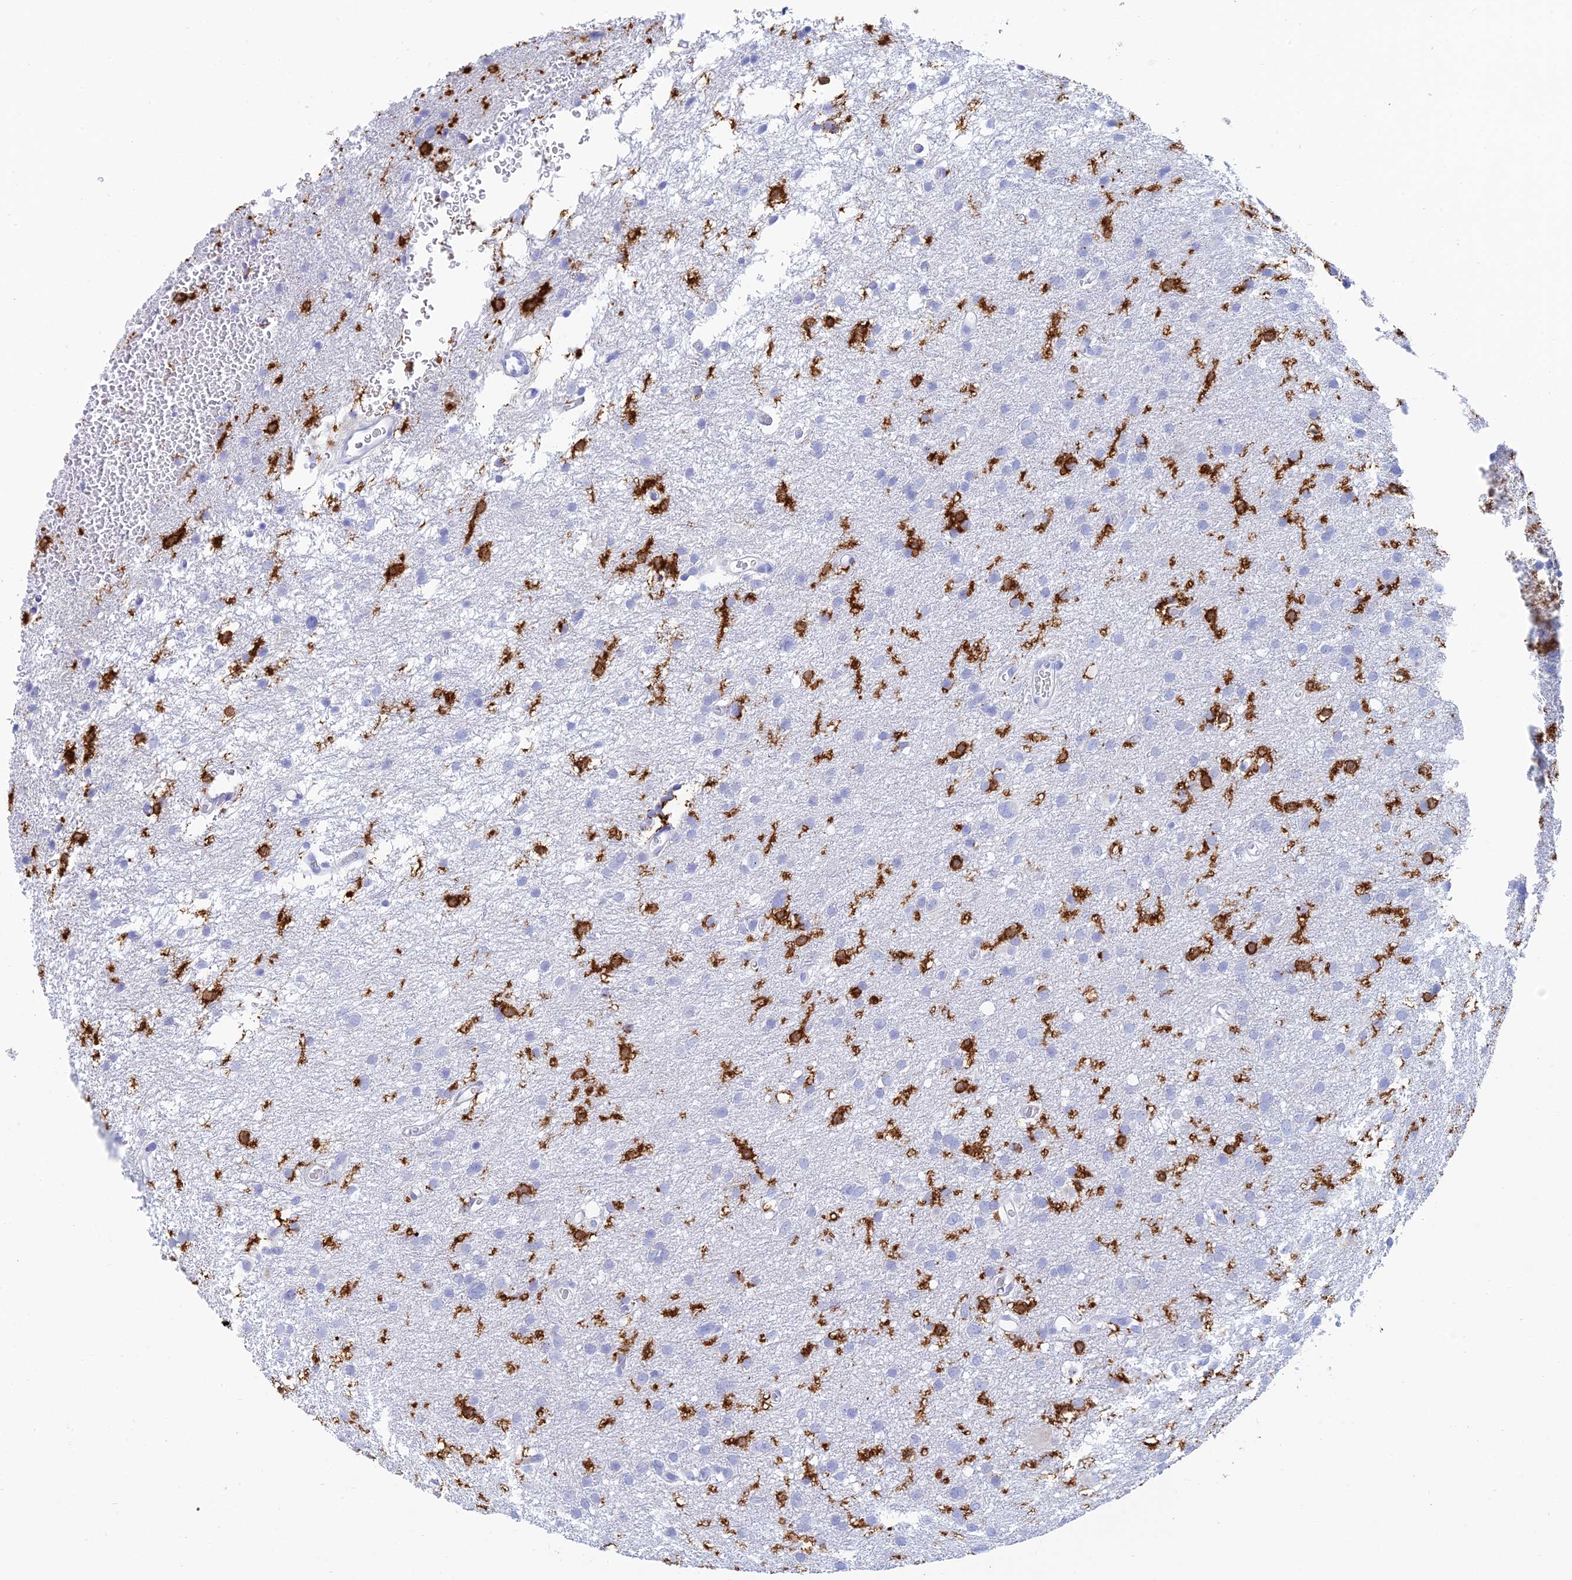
{"staining": {"intensity": "negative", "quantity": "none", "location": "none"}, "tissue": "glioma", "cell_type": "Tumor cells", "image_type": "cancer", "snomed": [{"axis": "morphology", "description": "Glioma, malignant, High grade"}, {"axis": "topography", "description": "Cerebral cortex"}], "caption": "IHC image of neoplastic tissue: human high-grade glioma (malignant) stained with DAB (3,3'-diaminobenzidine) shows no significant protein positivity in tumor cells.", "gene": "CEP152", "patient": {"sex": "female", "age": 36}}